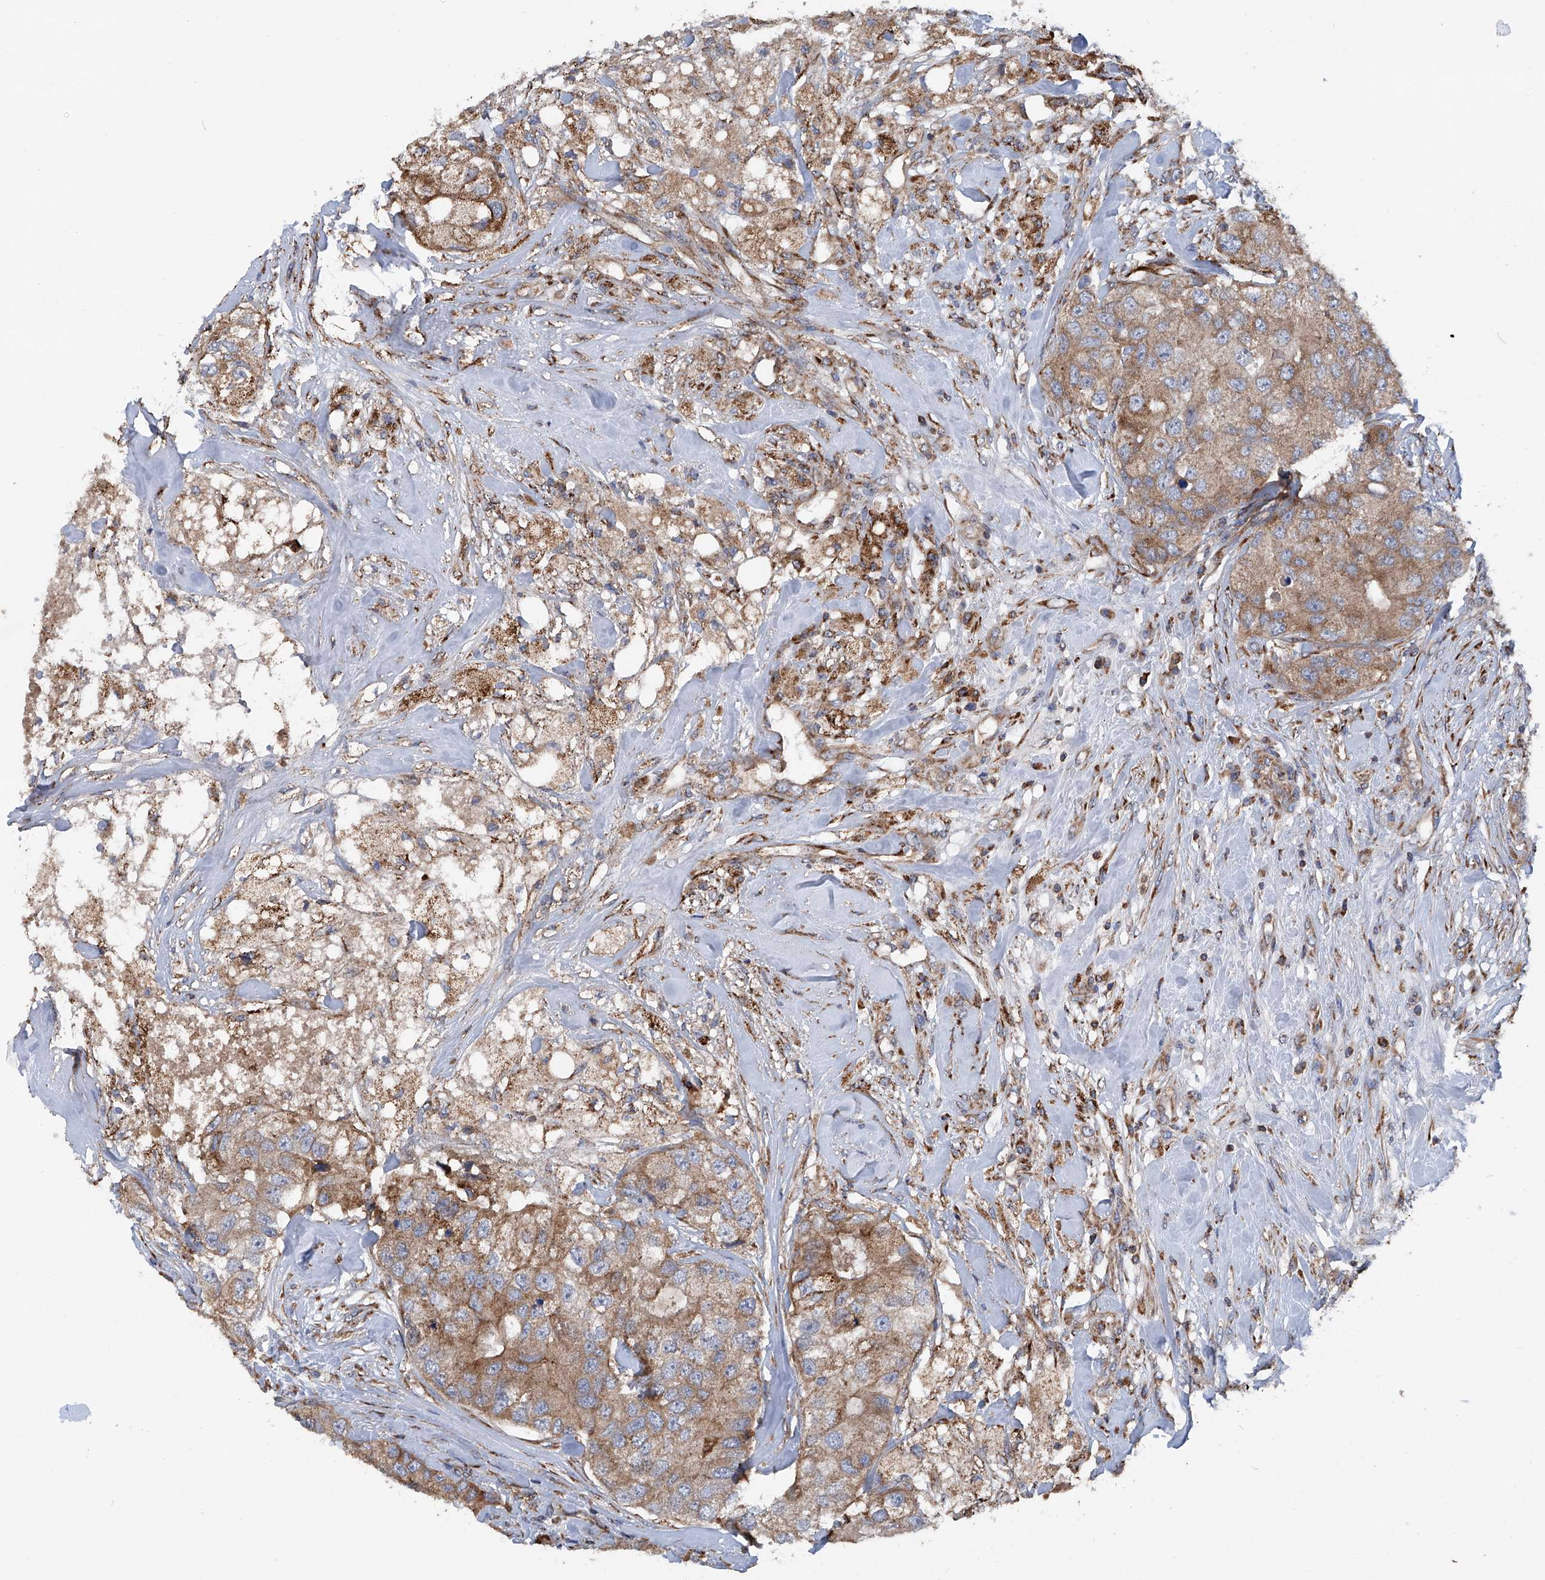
{"staining": {"intensity": "moderate", "quantity": ">75%", "location": "cytoplasmic/membranous"}, "tissue": "breast cancer", "cell_type": "Tumor cells", "image_type": "cancer", "snomed": [{"axis": "morphology", "description": "Duct carcinoma"}, {"axis": "topography", "description": "Breast"}], "caption": "Protein staining of breast intraductal carcinoma tissue shows moderate cytoplasmic/membranous staining in about >75% of tumor cells.", "gene": "ASCC3", "patient": {"sex": "female", "age": 62}}